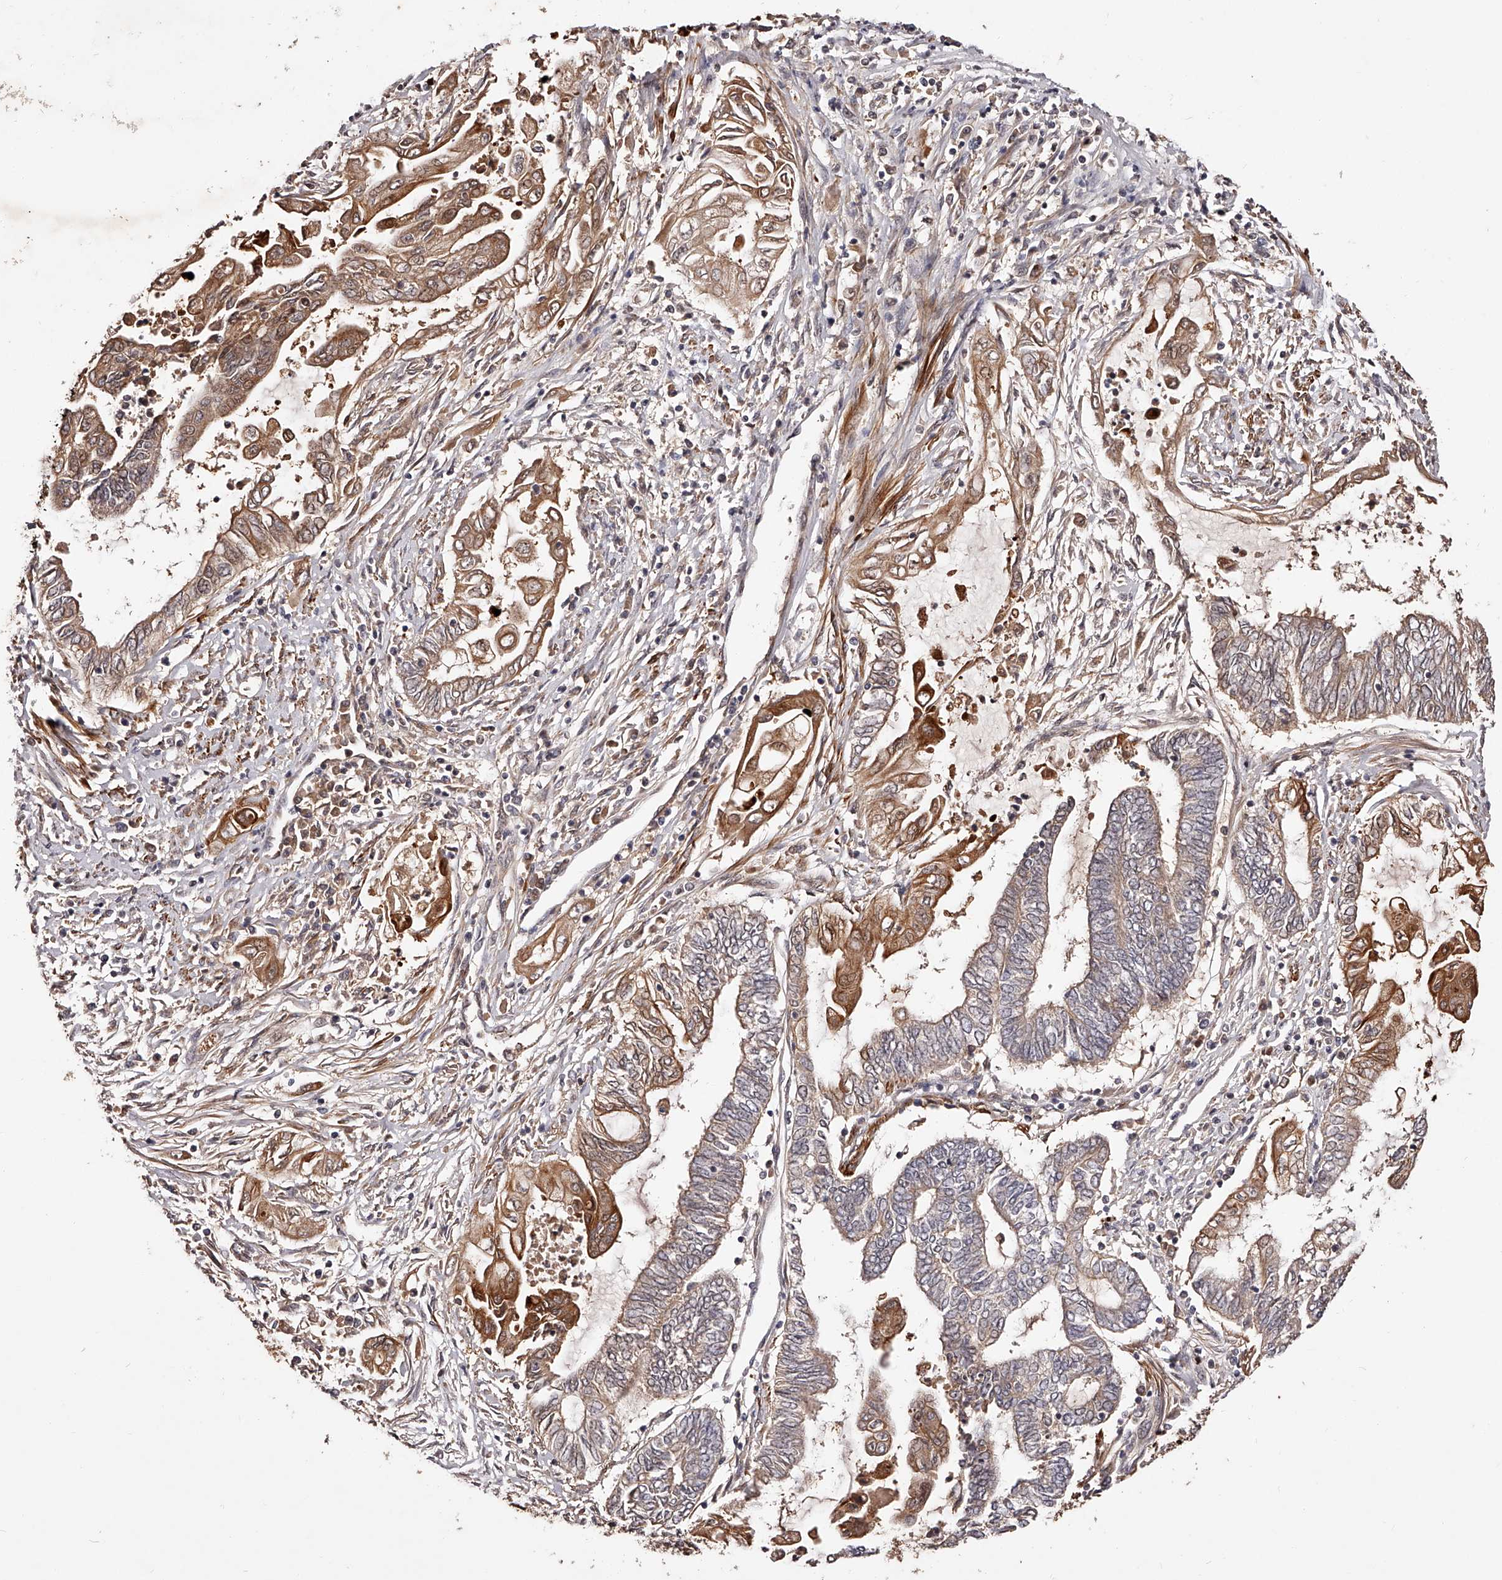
{"staining": {"intensity": "moderate", "quantity": "25%-75%", "location": "cytoplasmic/membranous"}, "tissue": "endometrial cancer", "cell_type": "Tumor cells", "image_type": "cancer", "snomed": [{"axis": "morphology", "description": "Adenocarcinoma, NOS"}, {"axis": "topography", "description": "Uterus"}, {"axis": "topography", "description": "Endometrium"}], "caption": "High-magnification brightfield microscopy of adenocarcinoma (endometrial) stained with DAB (brown) and counterstained with hematoxylin (blue). tumor cells exhibit moderate cytoplasmic/membranous expression is seen in about25%-75% of cells. The staining was performed using DAB to visualize the protein expression in brown, while the nuclei were stained in blue with hematoxylin (Magnification: 20x).", "gene": "CUL7", "patient": {"sex": "female", "age": 70}}